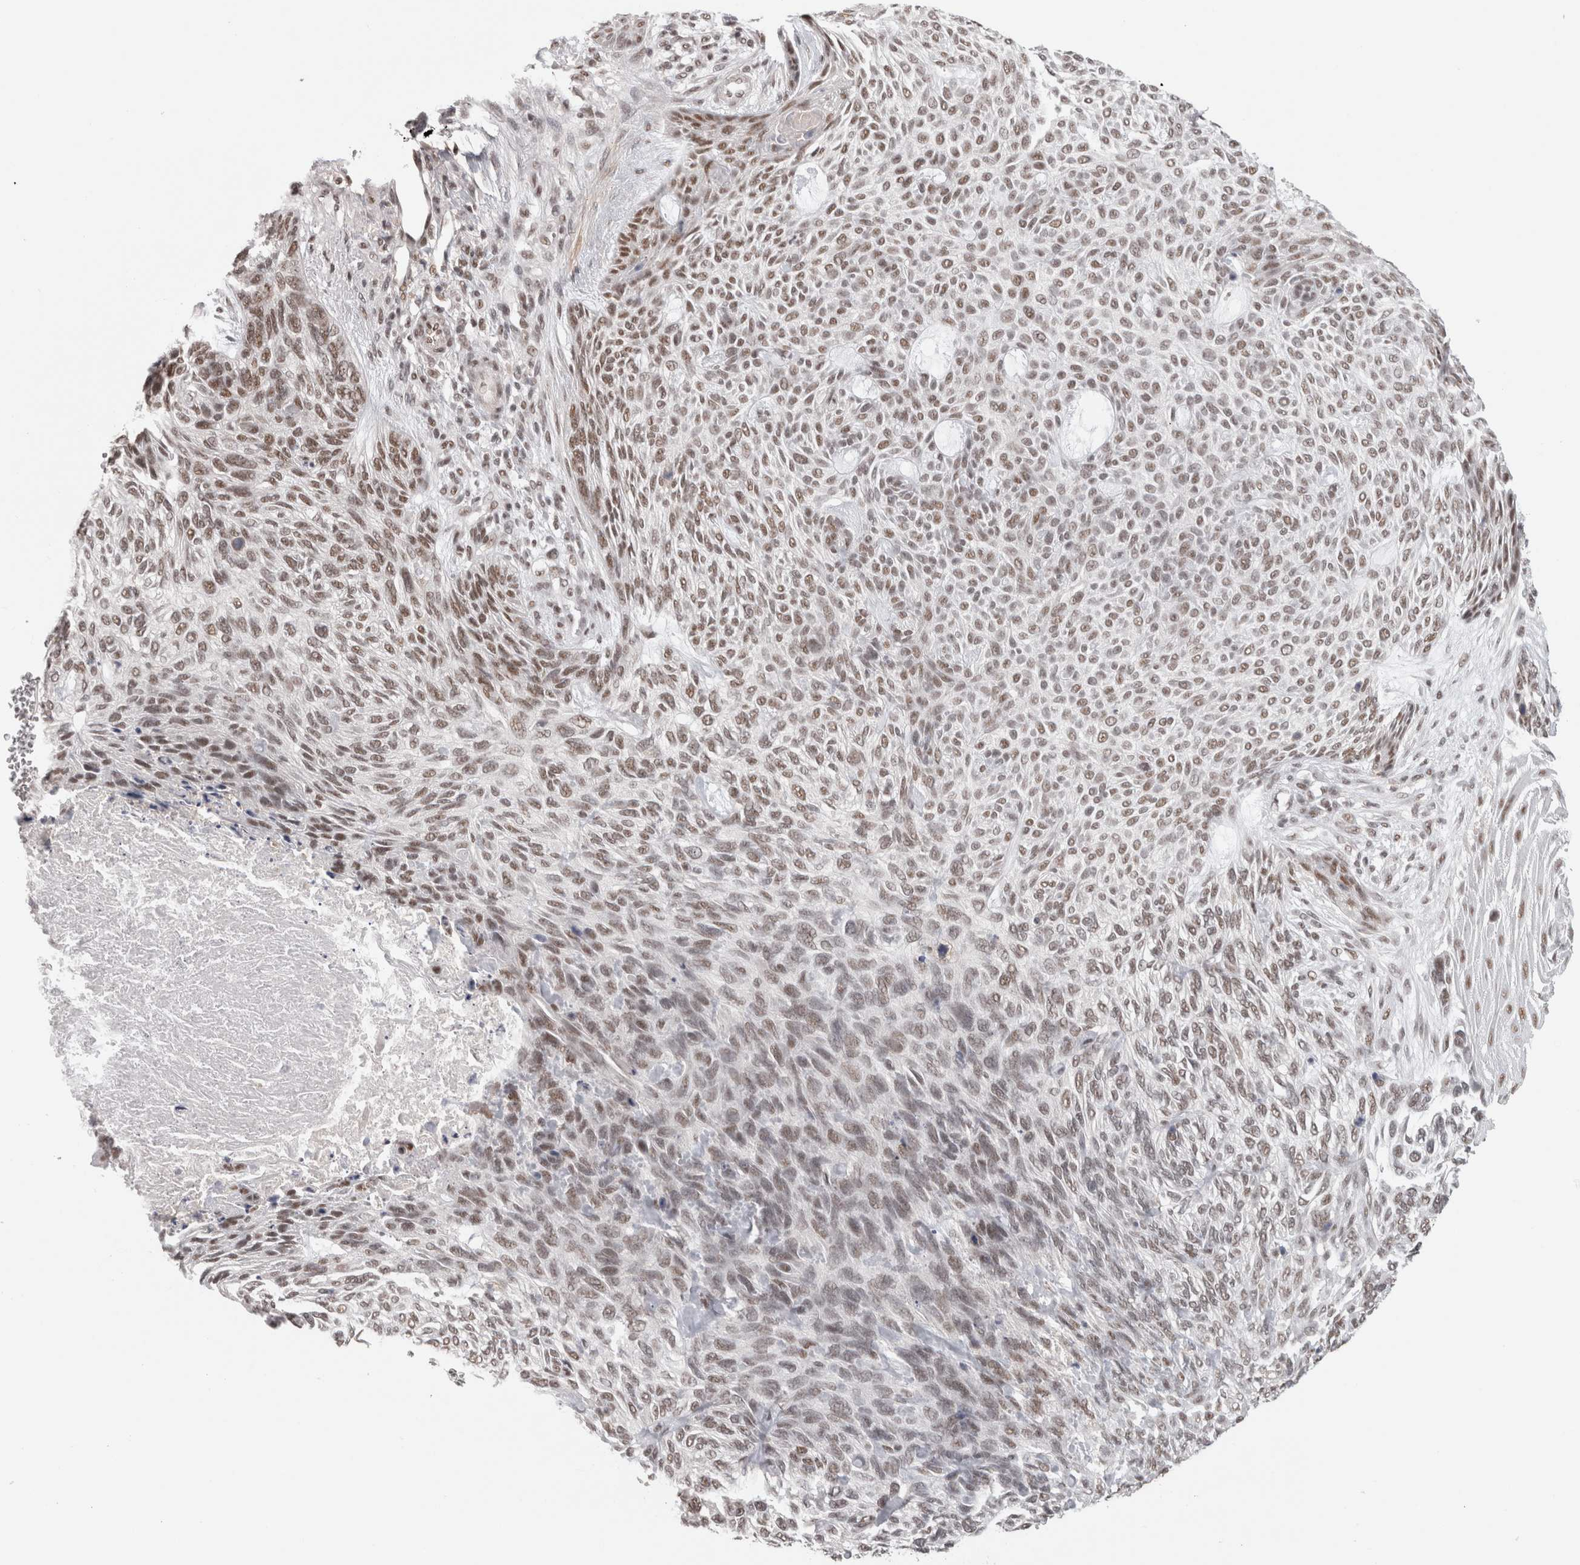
{"staining": {"intensity": "weak", "quantity": ">75%", "location": "nuclear"}, "tissue": "skin cancer", "cell_type": "Tumor cells", "image_type": "cancer", "snomed": [{"axis": "morphology", "description": "Basal cell carcinoma"}, {"axis": "topography", "description": "Skin"}], "caption": "Human basal cell carcinoma (skin) stained with a brown dye shows weak nuclear positive staining in about >75% of tumor cells.", "gene": "ZNF830", "patient": {"sex": "male", "age": 55}}